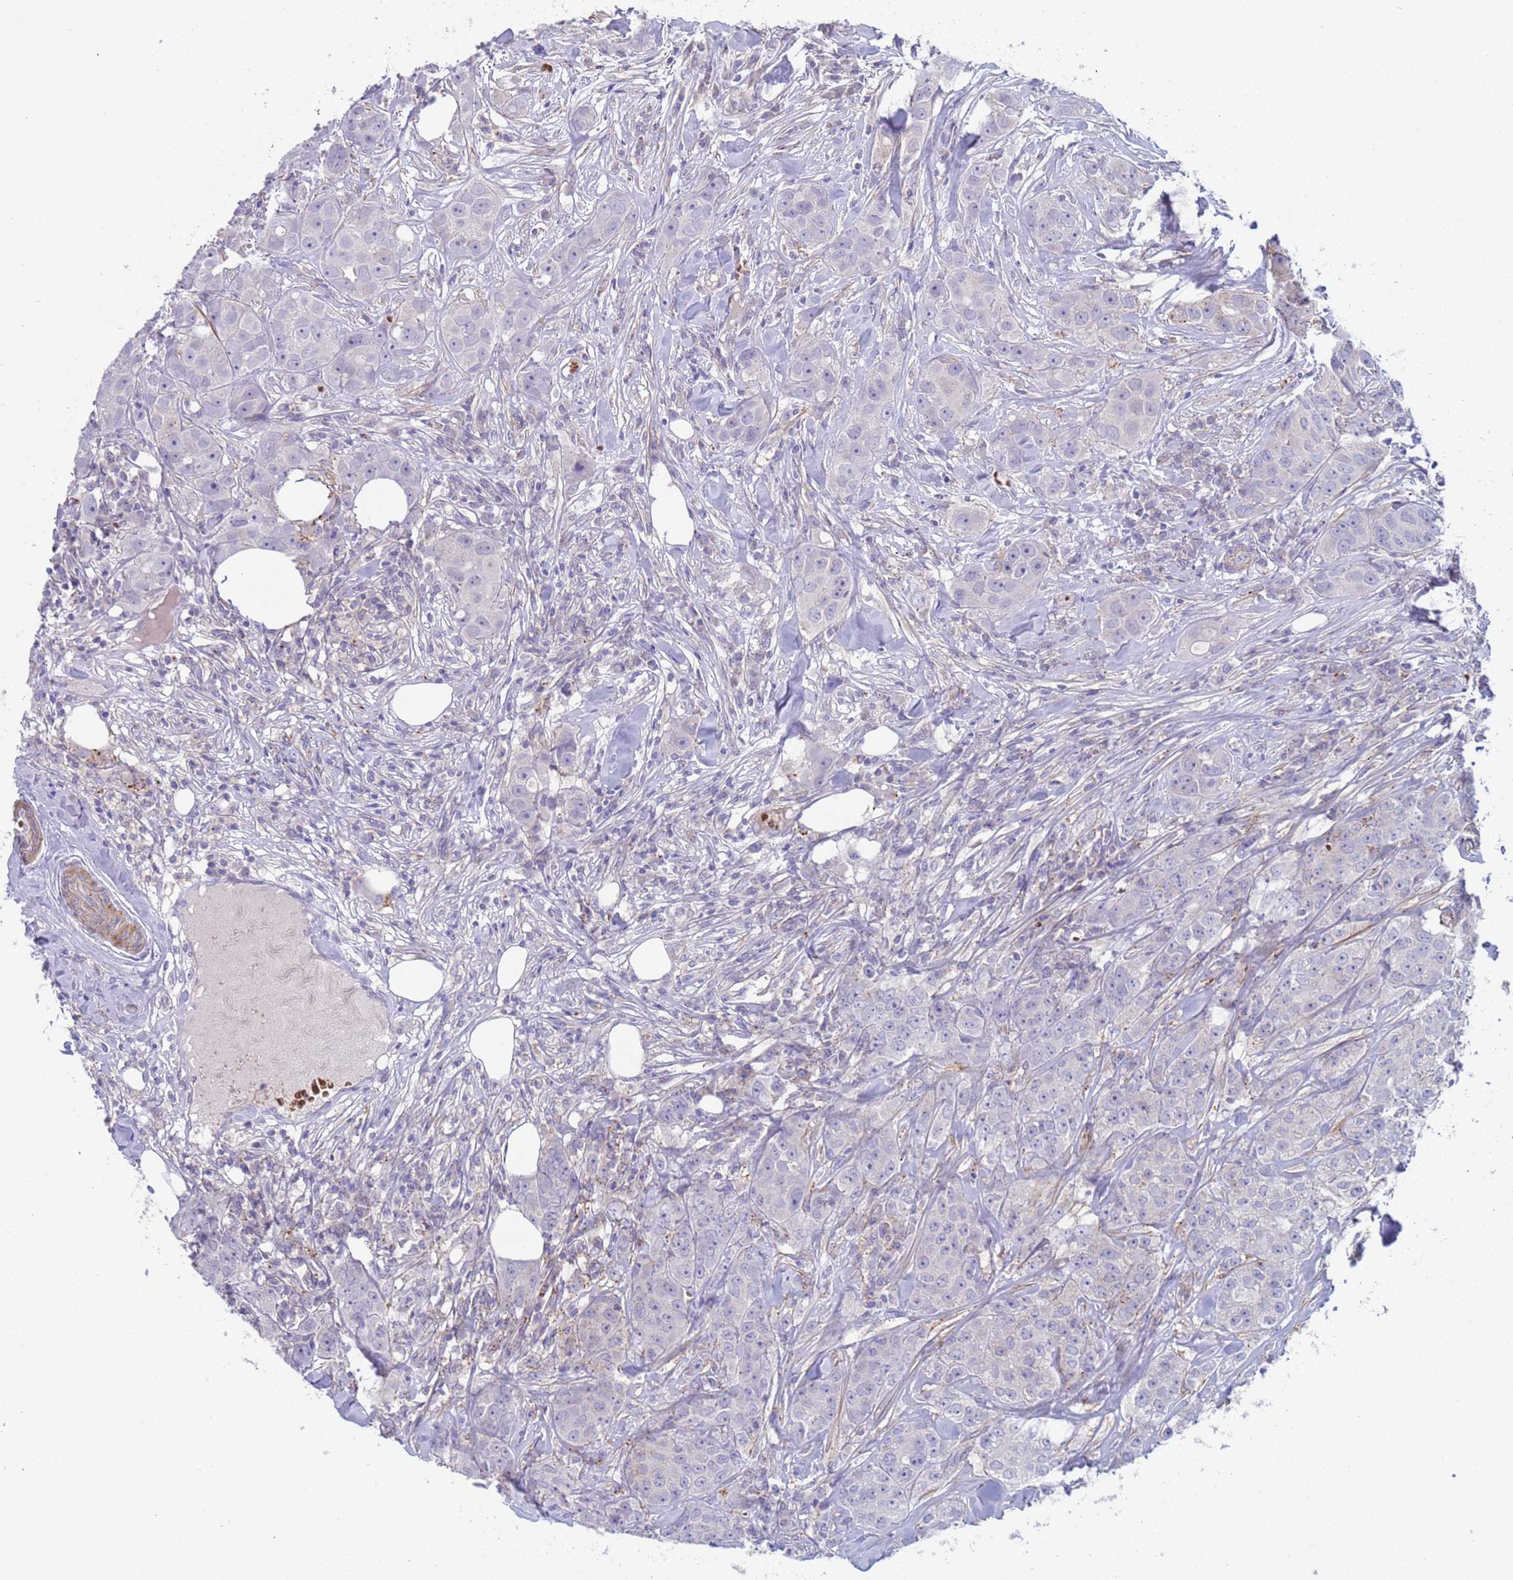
{"staining": {"intensity": "negative", "quantity": "none", "location": "none"}, "tissue": "breast cancer", "cell_type": "Tumor cells", "image_type": "cancer", "snomed": [{"axis": "morphology", "description": "Duct carcinoma"}, {"axis": "topography", "description": "Breast"}], "caption": "Immunohistochemistry (IHC) of human breast cancer (intraductal carcinoma) displays no staining in tumor cells.", "gene": "KBTBD3", "patient": {"sex": "female", "age": 43}}